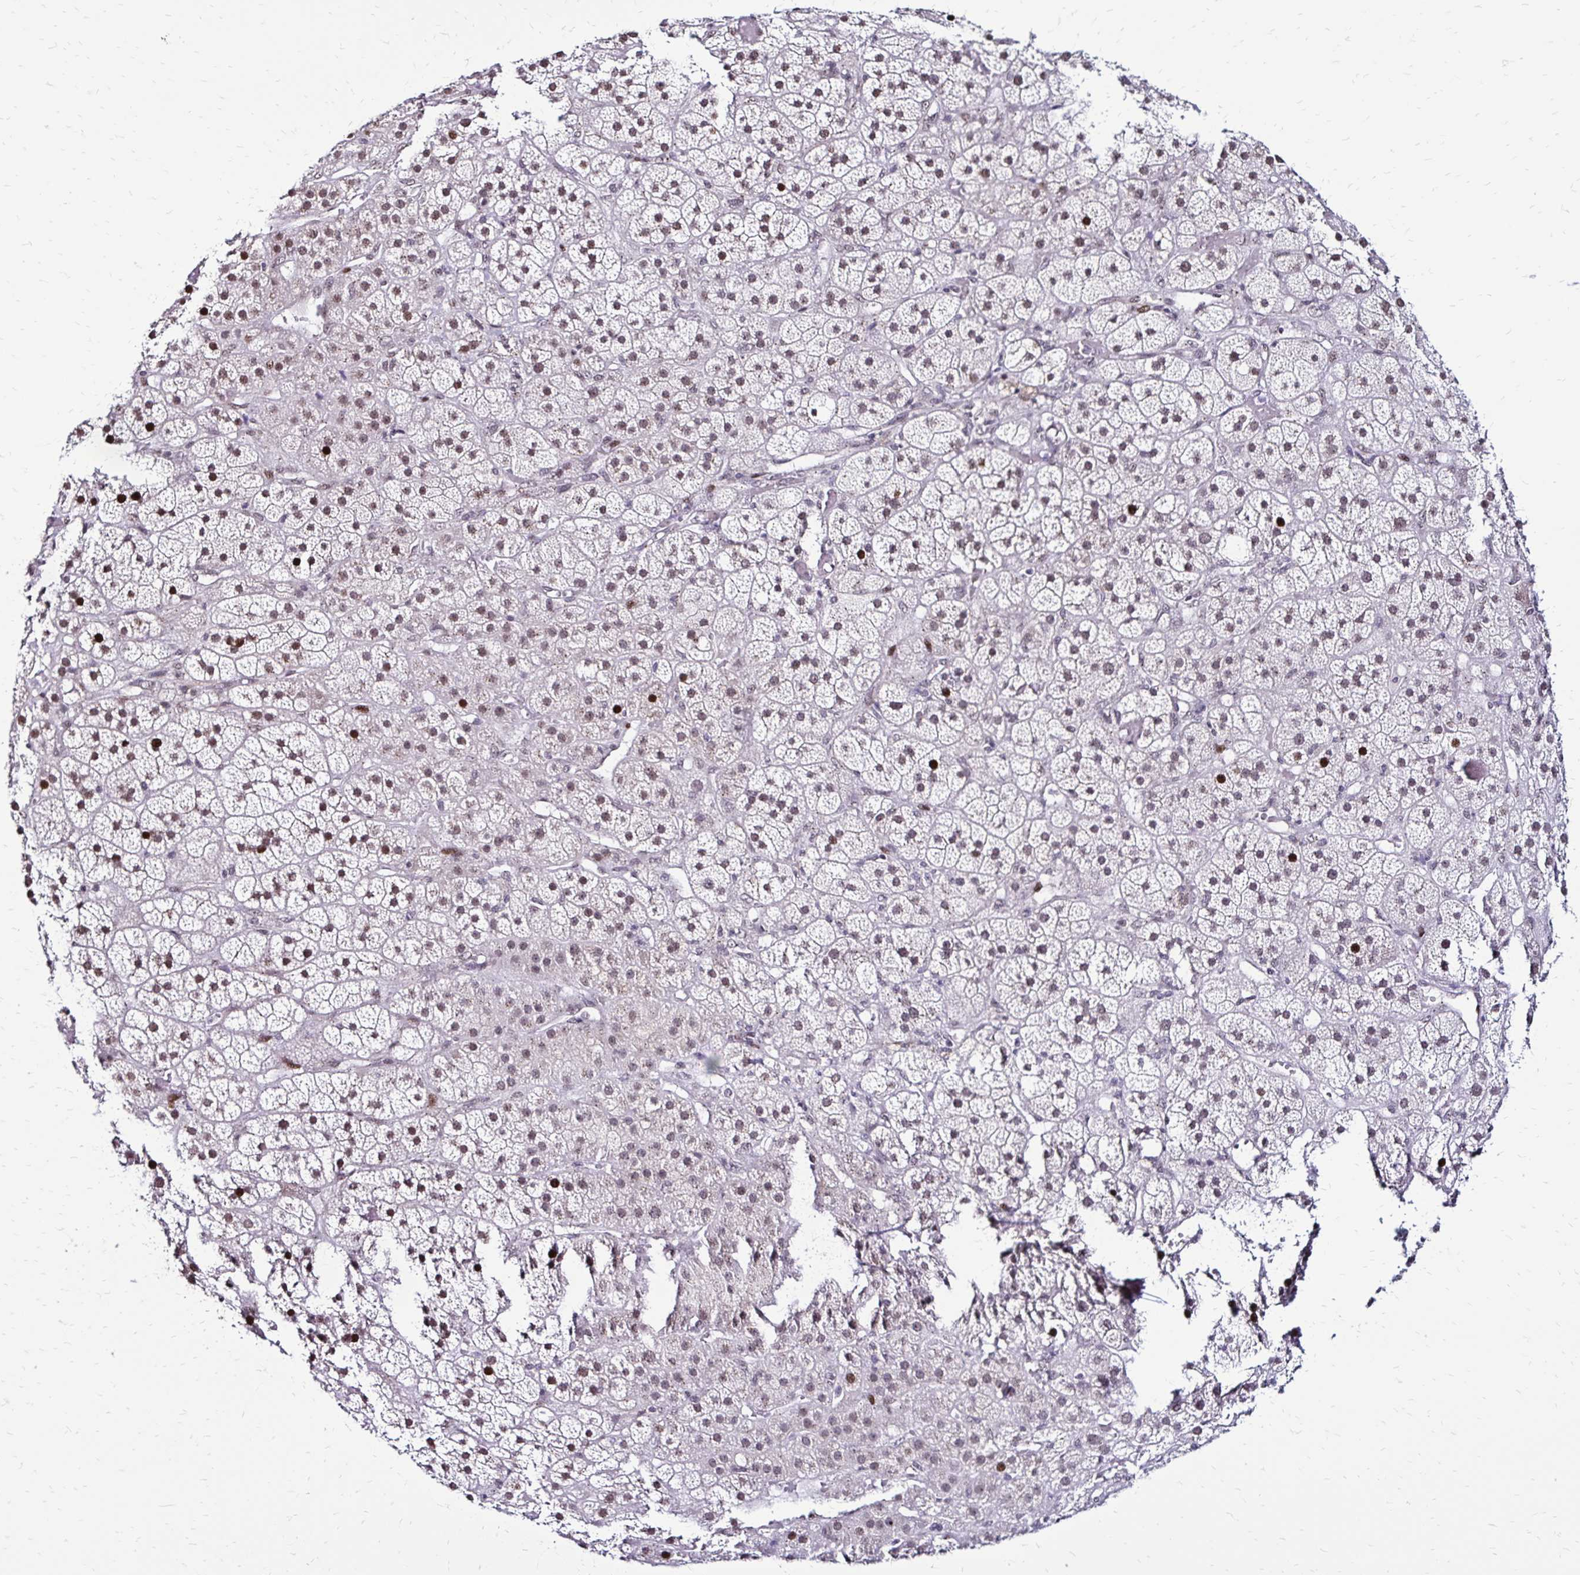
{"staining": {"intensity": "moderate", "quantity": "25%-75%", "location": "nuclear"}, "tissue": "adrenal gland", "cell_type": "Glandular cells", "image_type": "normal", "snomed": [{"axis": "morphology", "description": "Normal tissue, NOS"}, {"axis": "topography", "description": "Adrenal gland"}], "caption": "Human adrenal gland stained with a brown dye exhibits moderate nuclear positive expression in approximately 25%-75% of glandular cells.", "gene": "TOB1", "patient": {"sex": "male", "age": 57}}